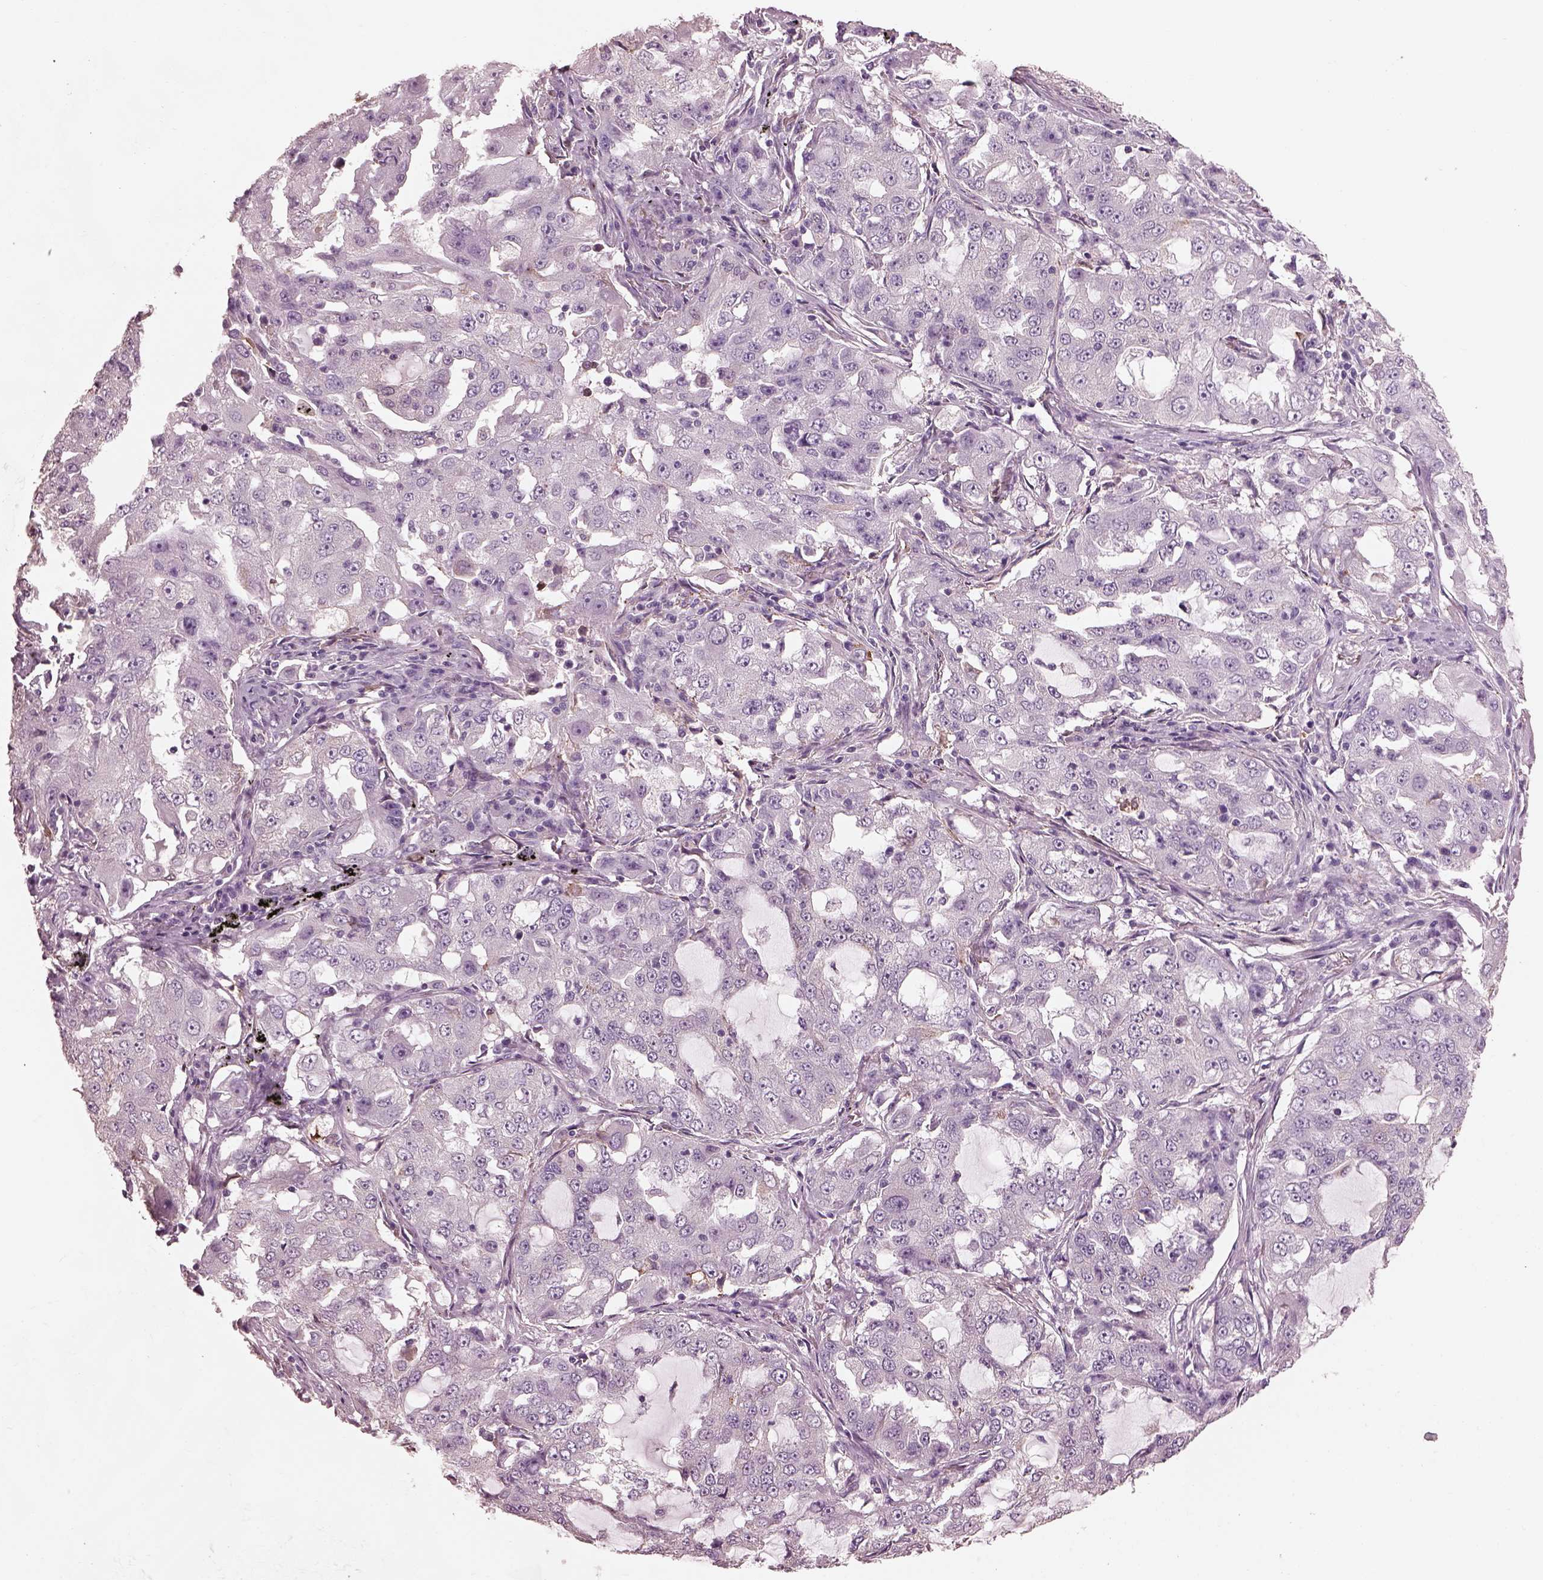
{"staining": {"intensity": "negative", "quantity": "none", "location": "none"}, "tissue": "lung cancer", "cell_type": "Tumor cells", "image_type": "cancer", "snomed": [{"axis": "morphology", "description": "Adenocarcinoma, NOS"}, {"axis": "topography", "description": "Lung"}], "caption": "Tumor cells show no significant expression in lung cancer.", "gene": "SRI", "patient": {"sex": "female", "age": 61}}